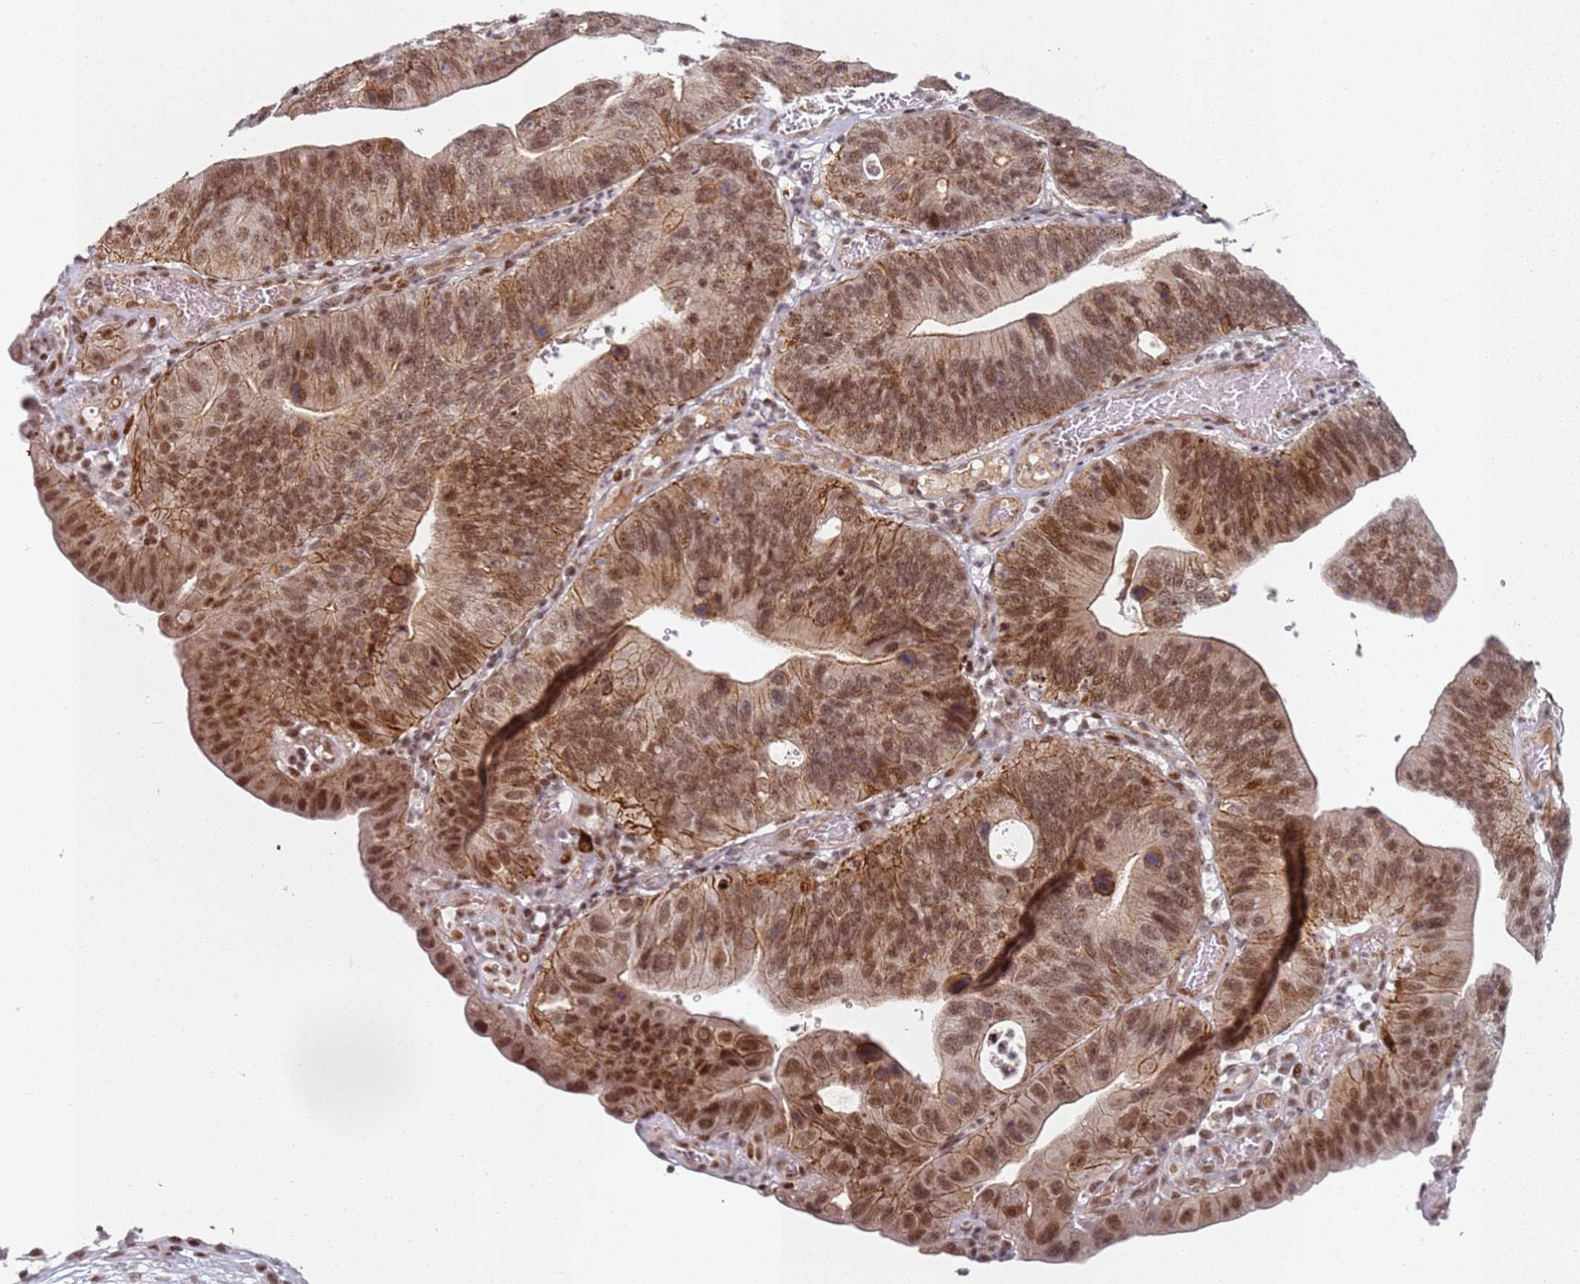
{"staining": {"intensity": "moderate", "quantity": ">75%", "location": "cytoplasmic/membranous,nuclear"}, "tissue": "stomach cancer", "cell_type": "Tumor cells", "image_type": "cancer", "snomed": [{"axis": "morphology", "description": "Adenocarcinoma, NOS"}, {"axis": "topography", "description": "Stomach"}], "caption": "Stomach cancer (adenocarcinoma) stained for a protein exhibits moderate cytoplasmic/membranous and nuclear positivity in tumor cells.", "gene": "ATF6B", "patient": {"sex": "male", "age": 59}}